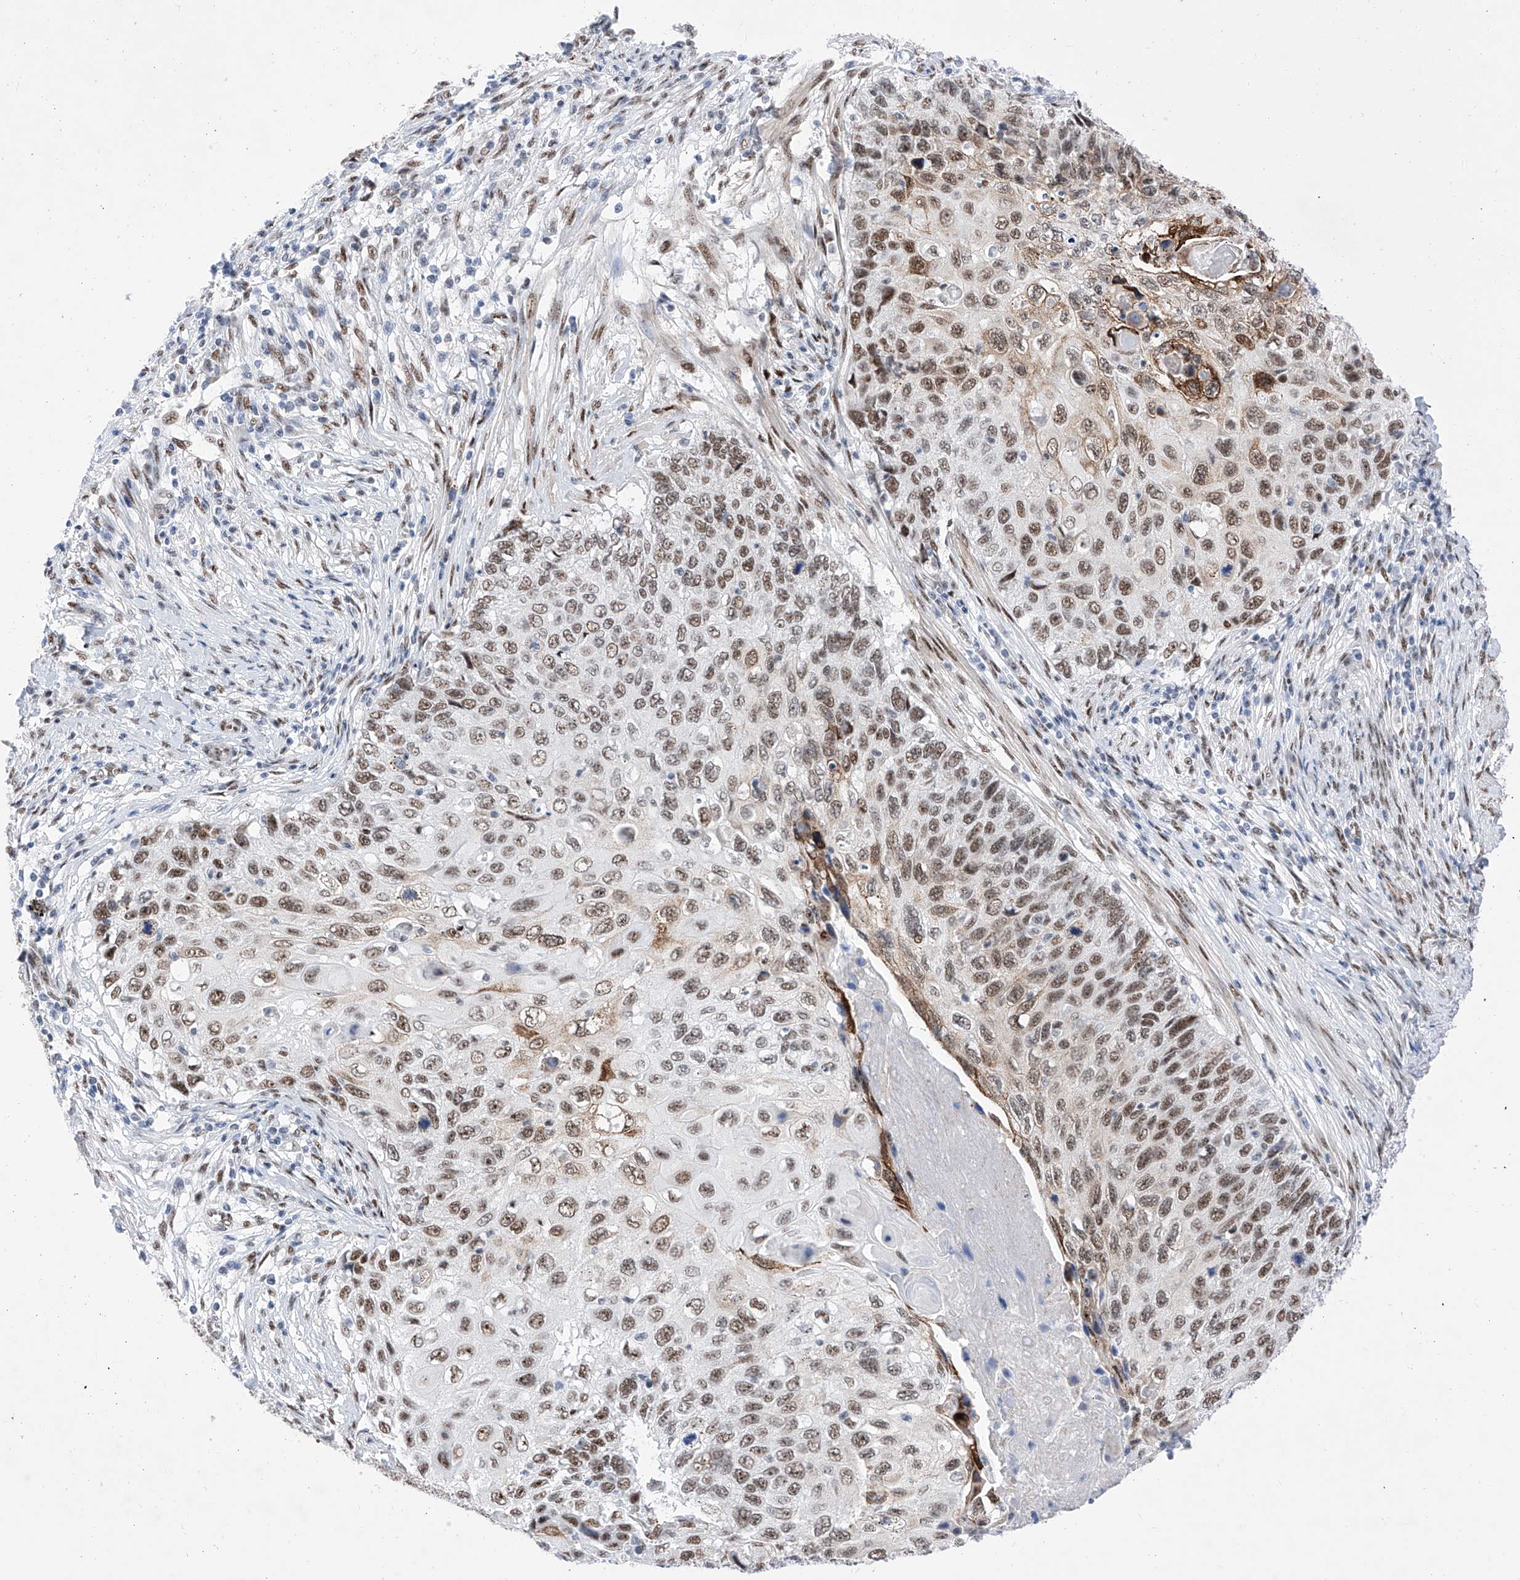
{"staining": {"intensity": "moderate", "quantity": ">75%", "location": "nuclear"}, "tissue": "cervical cancer", "cell_type": "Tumor cells", "image_type": "cancer", "snomed": [{"axis": "morphology", "description": "Squamous cell carcinoma, NOS"}, {"axis": "topography", "description": "Cervix"}], "caption": "This histopathology image reveals immunohistochemistry (IHC) staining of human cervical cancer (squamous cell carcinoma), with medium moderate nuclear positivity in about >75% of tumor cells.", "gene": "ATN1", "patient": {"sex": "female", "age": 70}}